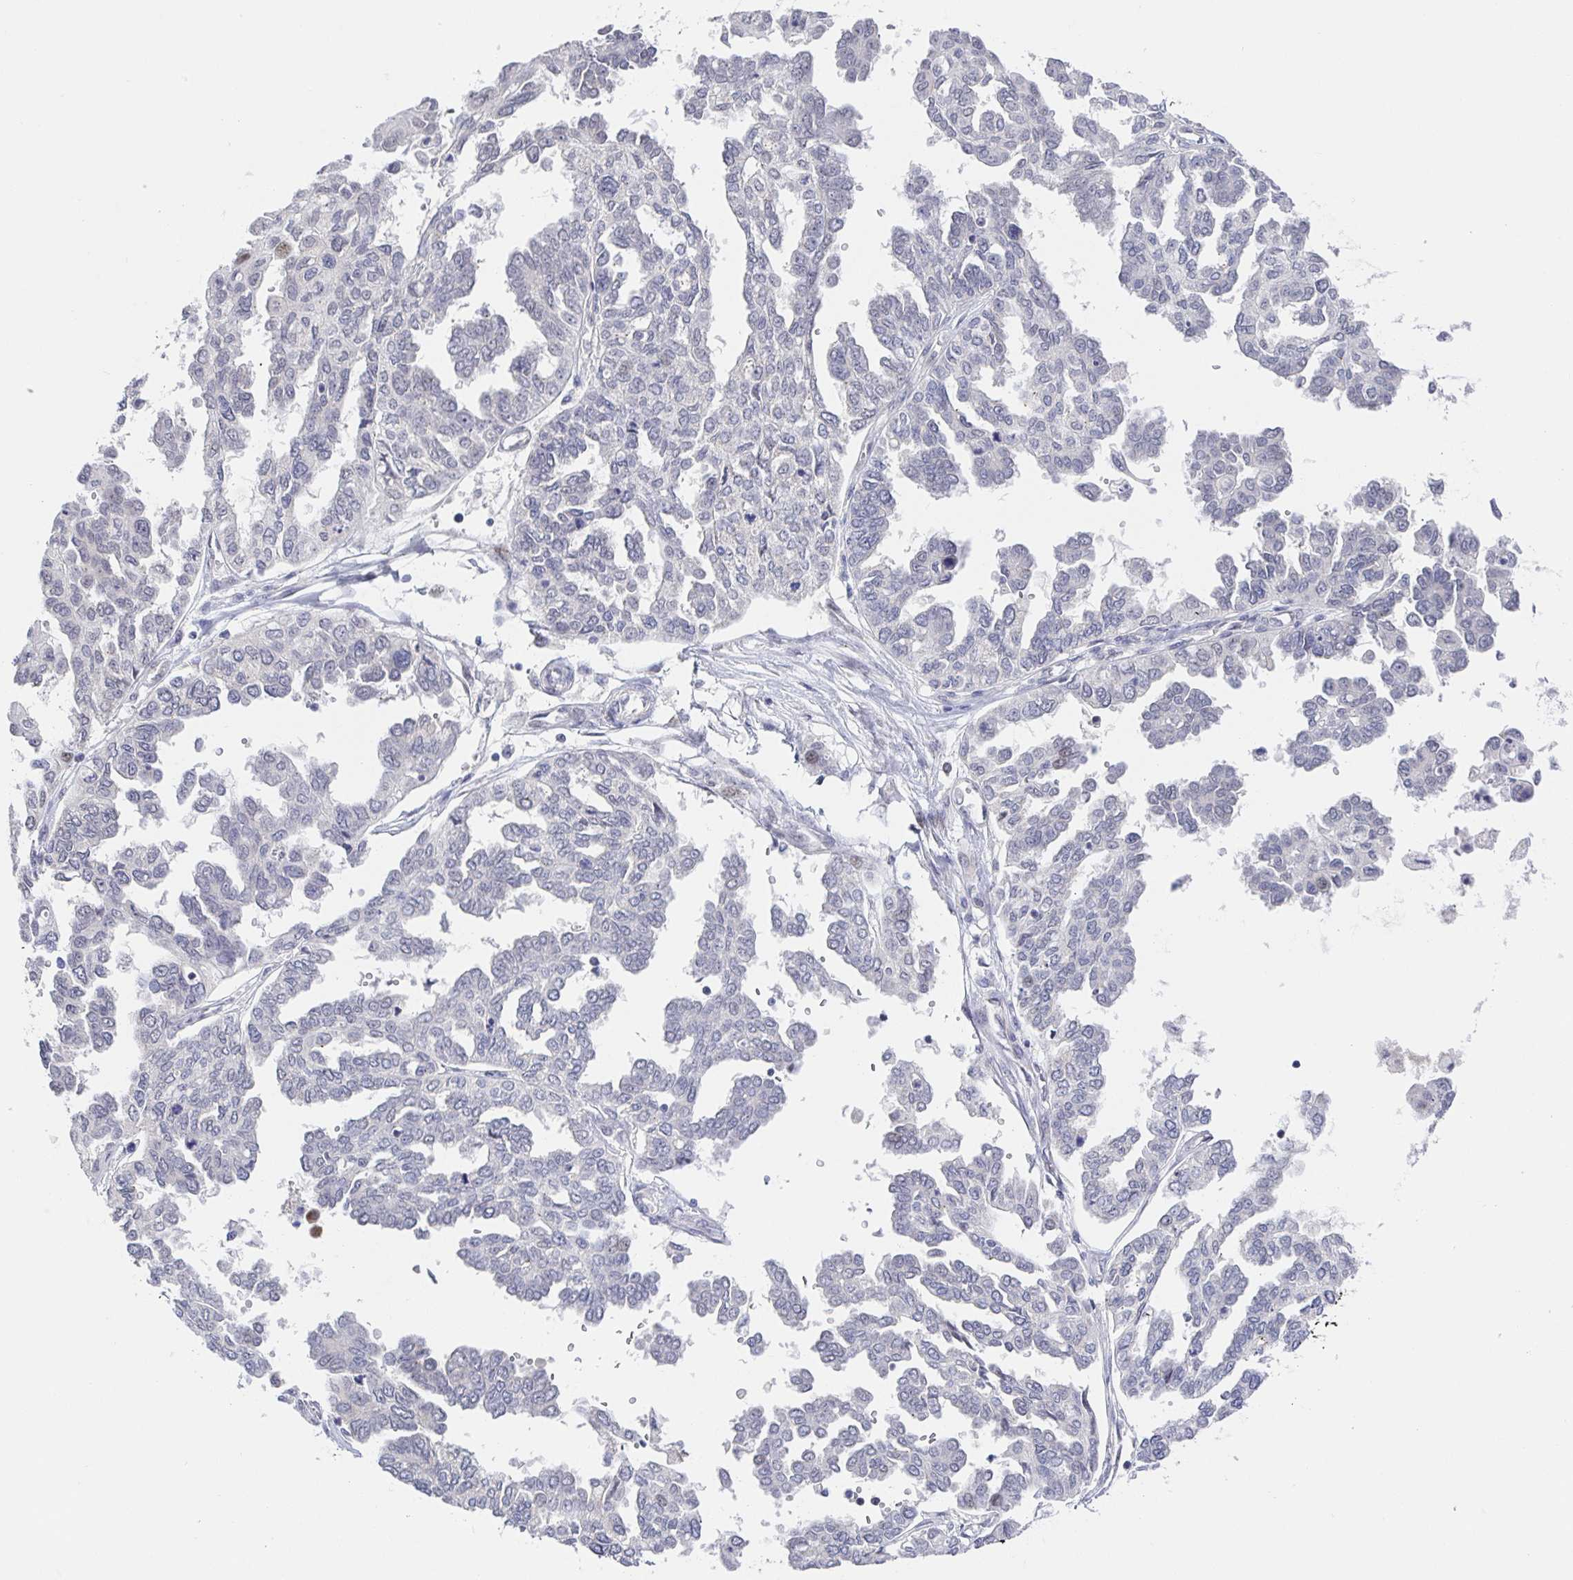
{"staining": {"intensity": "negative", "quantity": "none", "location": "none"}, "tissue": "ovarian cancer", "cell_type": "Tumor cells", "image_type": "cancer", "snomed": [{"axis": "morphology", "description": "Cystadenocarcinoma, serous, NOS"}, {"axis": "topography", "description": "Ovary"}], "caption": "Immunohistochemistry of human ovarian cancer demonstrates no positivity in tumor cells.", "gene": "CIT", "patient": {"sex": "female", "age": 53}}